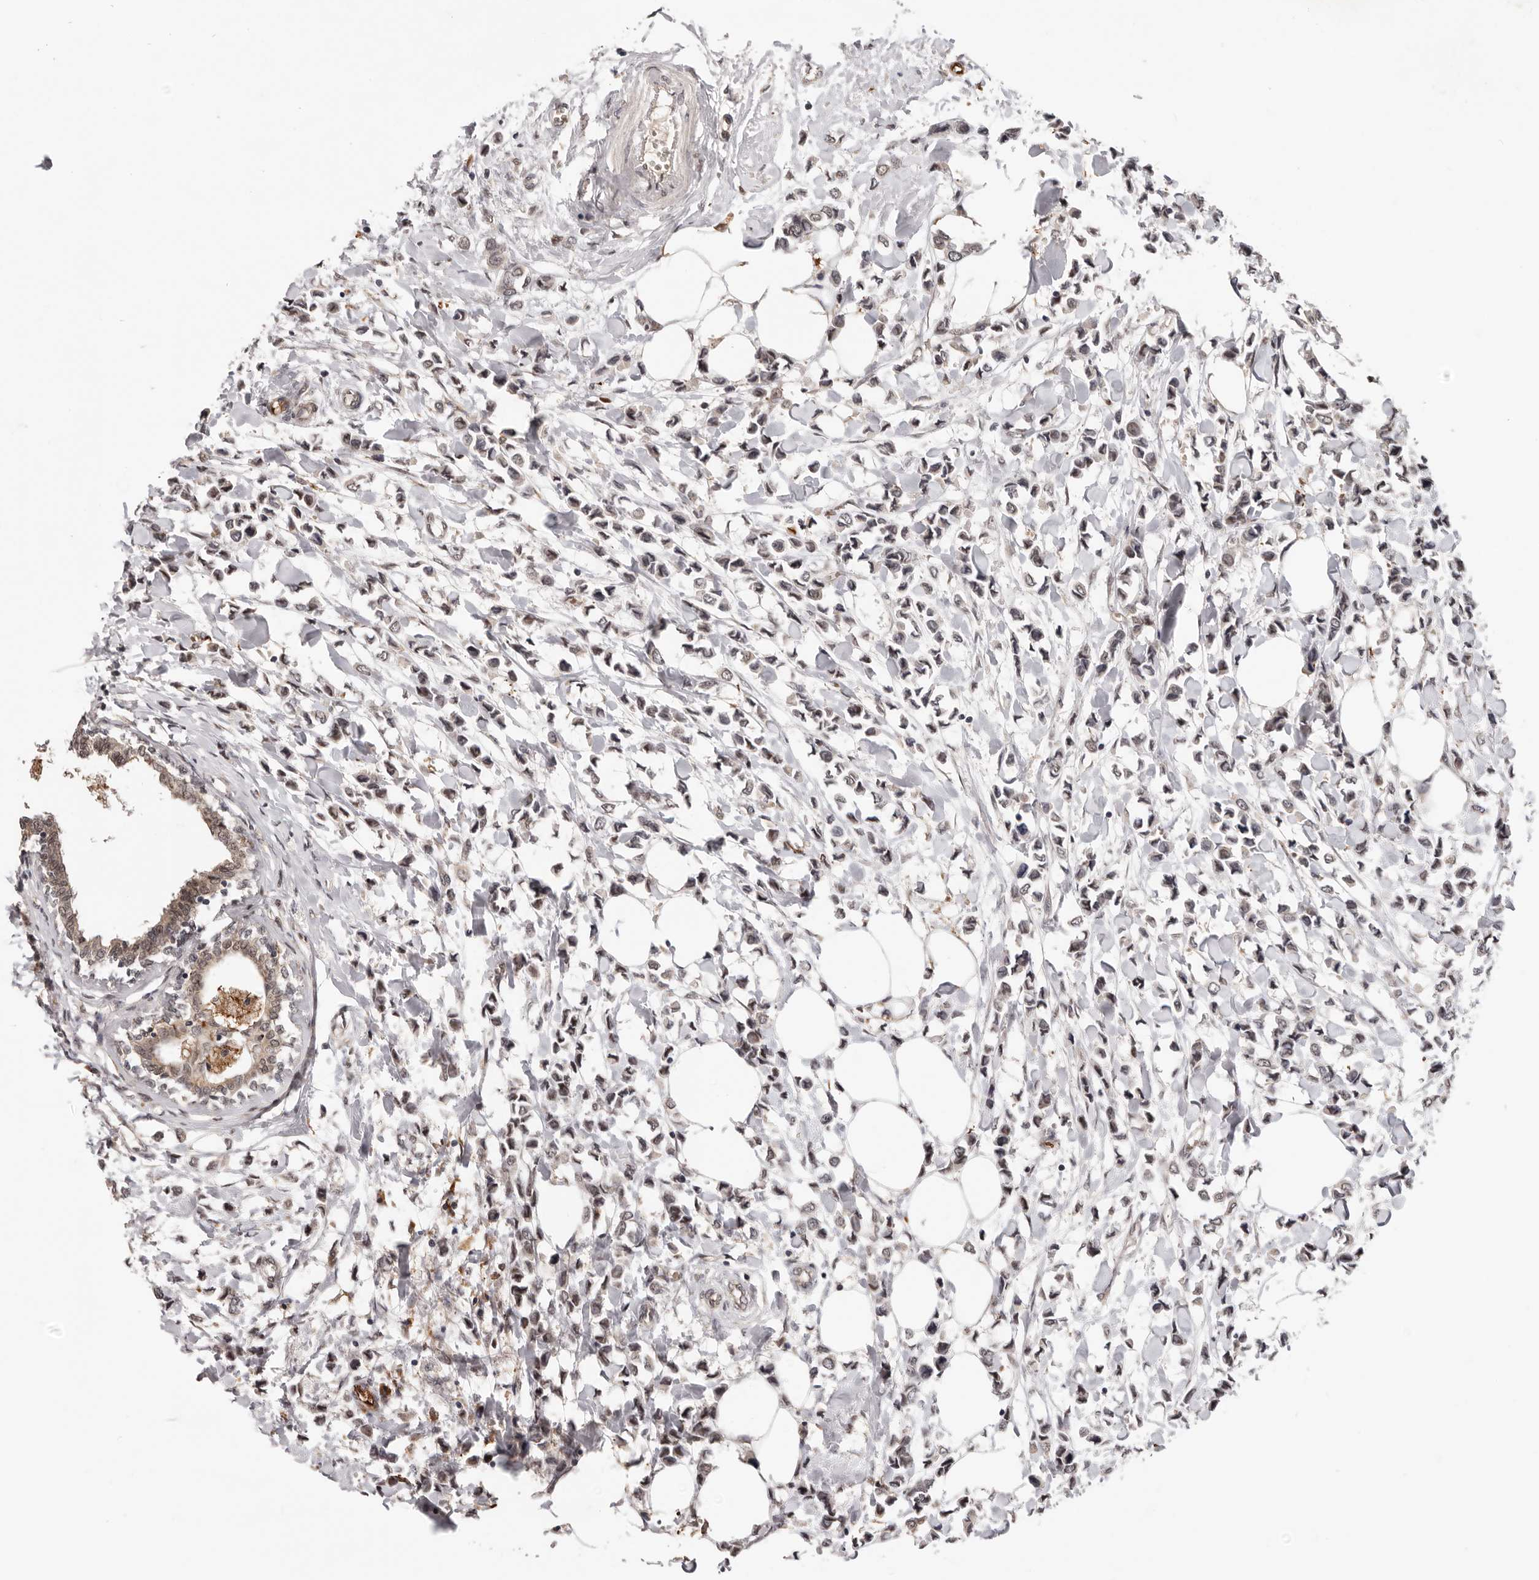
{"staining": {"intensity": "weak", "quantity": "25%-75%", "location": "cytoplasmic/membranous,nuclear"}, "tissue": "breast cancer", "cell_type": "Tumor cells", "image_type": "cancer", "snomed": [{"axis": "morphology", "description": "Lobular carcinoma"}, {"axis": "topography", "description": "Breast"}], "caption": "Lobular carcinoma (breast) tissue displays weak cytoplasmic/membranous and nuclear positivity in about 25%-75% of tumor cells (Brightfield microscopy of DAB IHC at high magnification).", "gene": "NCOA3", "patient": {"sex": "female", "age": 51}}